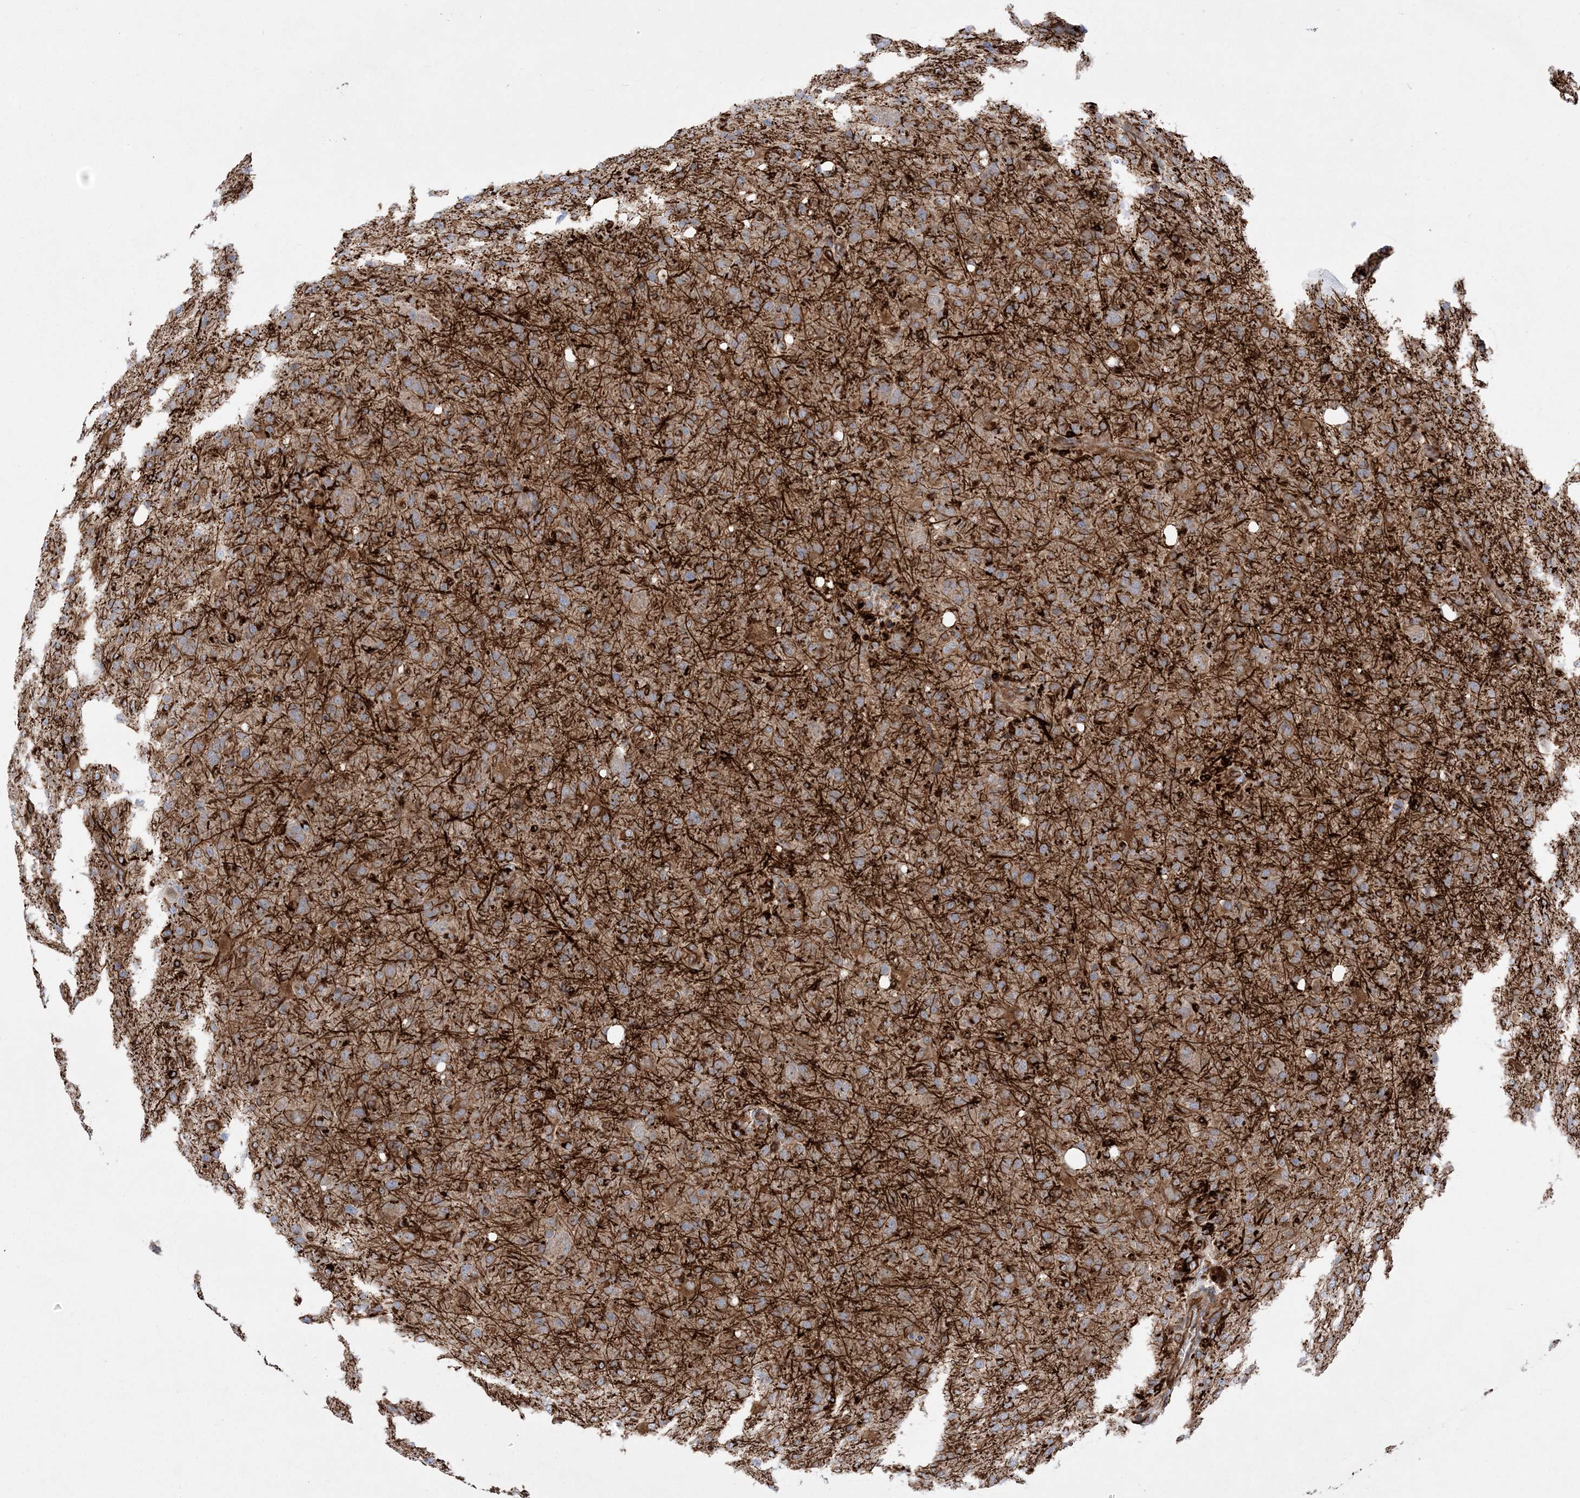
{"staining": {"intensity": "moderate", "quantity": "25%-75%", "location": "cytoplasmic/membranous"}, "tissue": "glioma", "cell_type": "Tumor cells", "image_type": "cancer", "snomed": [{"axis": "morphology", "description": "Glioma, malignant, High grade"}, {"axis": "topography", "description": "Brain"}], "caption": "A high-resolution micrograph shows immunohistochemistry staining of glioma, which shows moderate cytoplasmic/membranous expression in approximately 25%-75% of tumor cells.", "gene": "FAM114A2", "patient": {"sex": "female", "age": 57}}